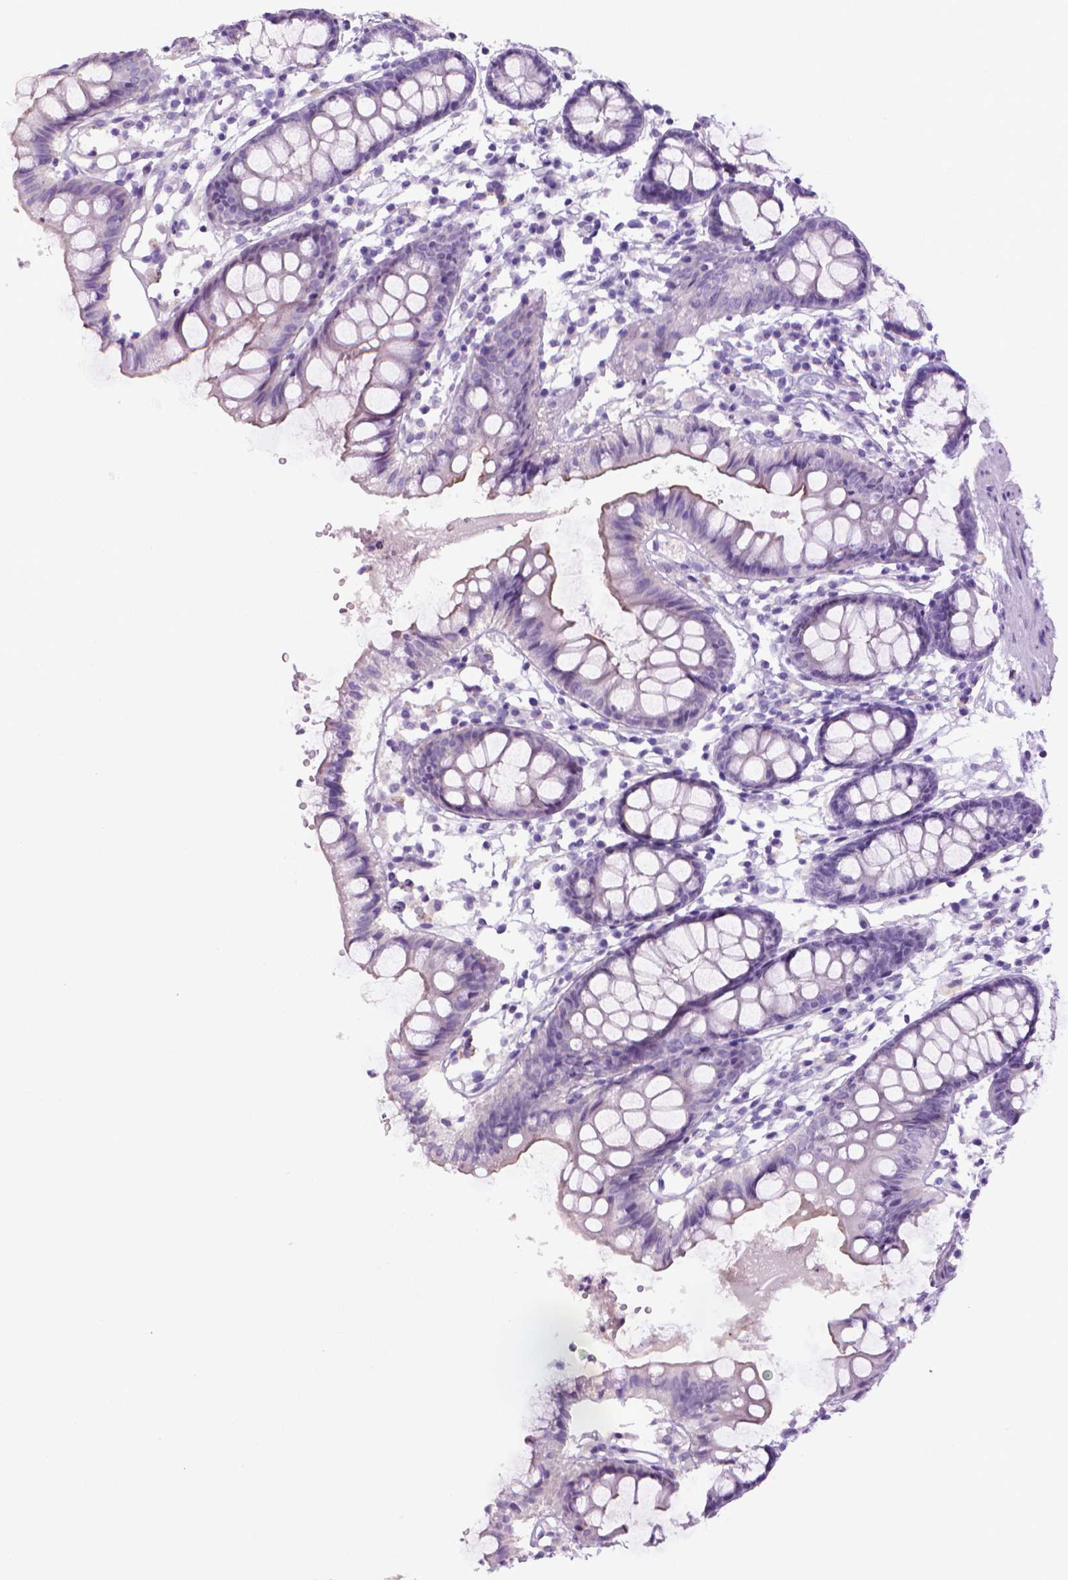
{"staining": {"intensity": "negative", "quantity": "none", "location": "none"}, "tissue": "colon", "cell_type": "Endothelial cells", "image_type": "normal", "snomed": [{"axis": "morphology", "description": "Normal tissue, NOS"}, {"axis": "topography", "description": "Colon"}], "caption": "The histopathology image exhibits no significant expression in endothelial cells of colon. The staining was performed using DAB to visualize the protein expression in brown, while the nuclei were stained in blue with hematoxylin (Magnification: 20x).", "gene": "SGCG", "patient": {"sex": "female", "age": 84}}